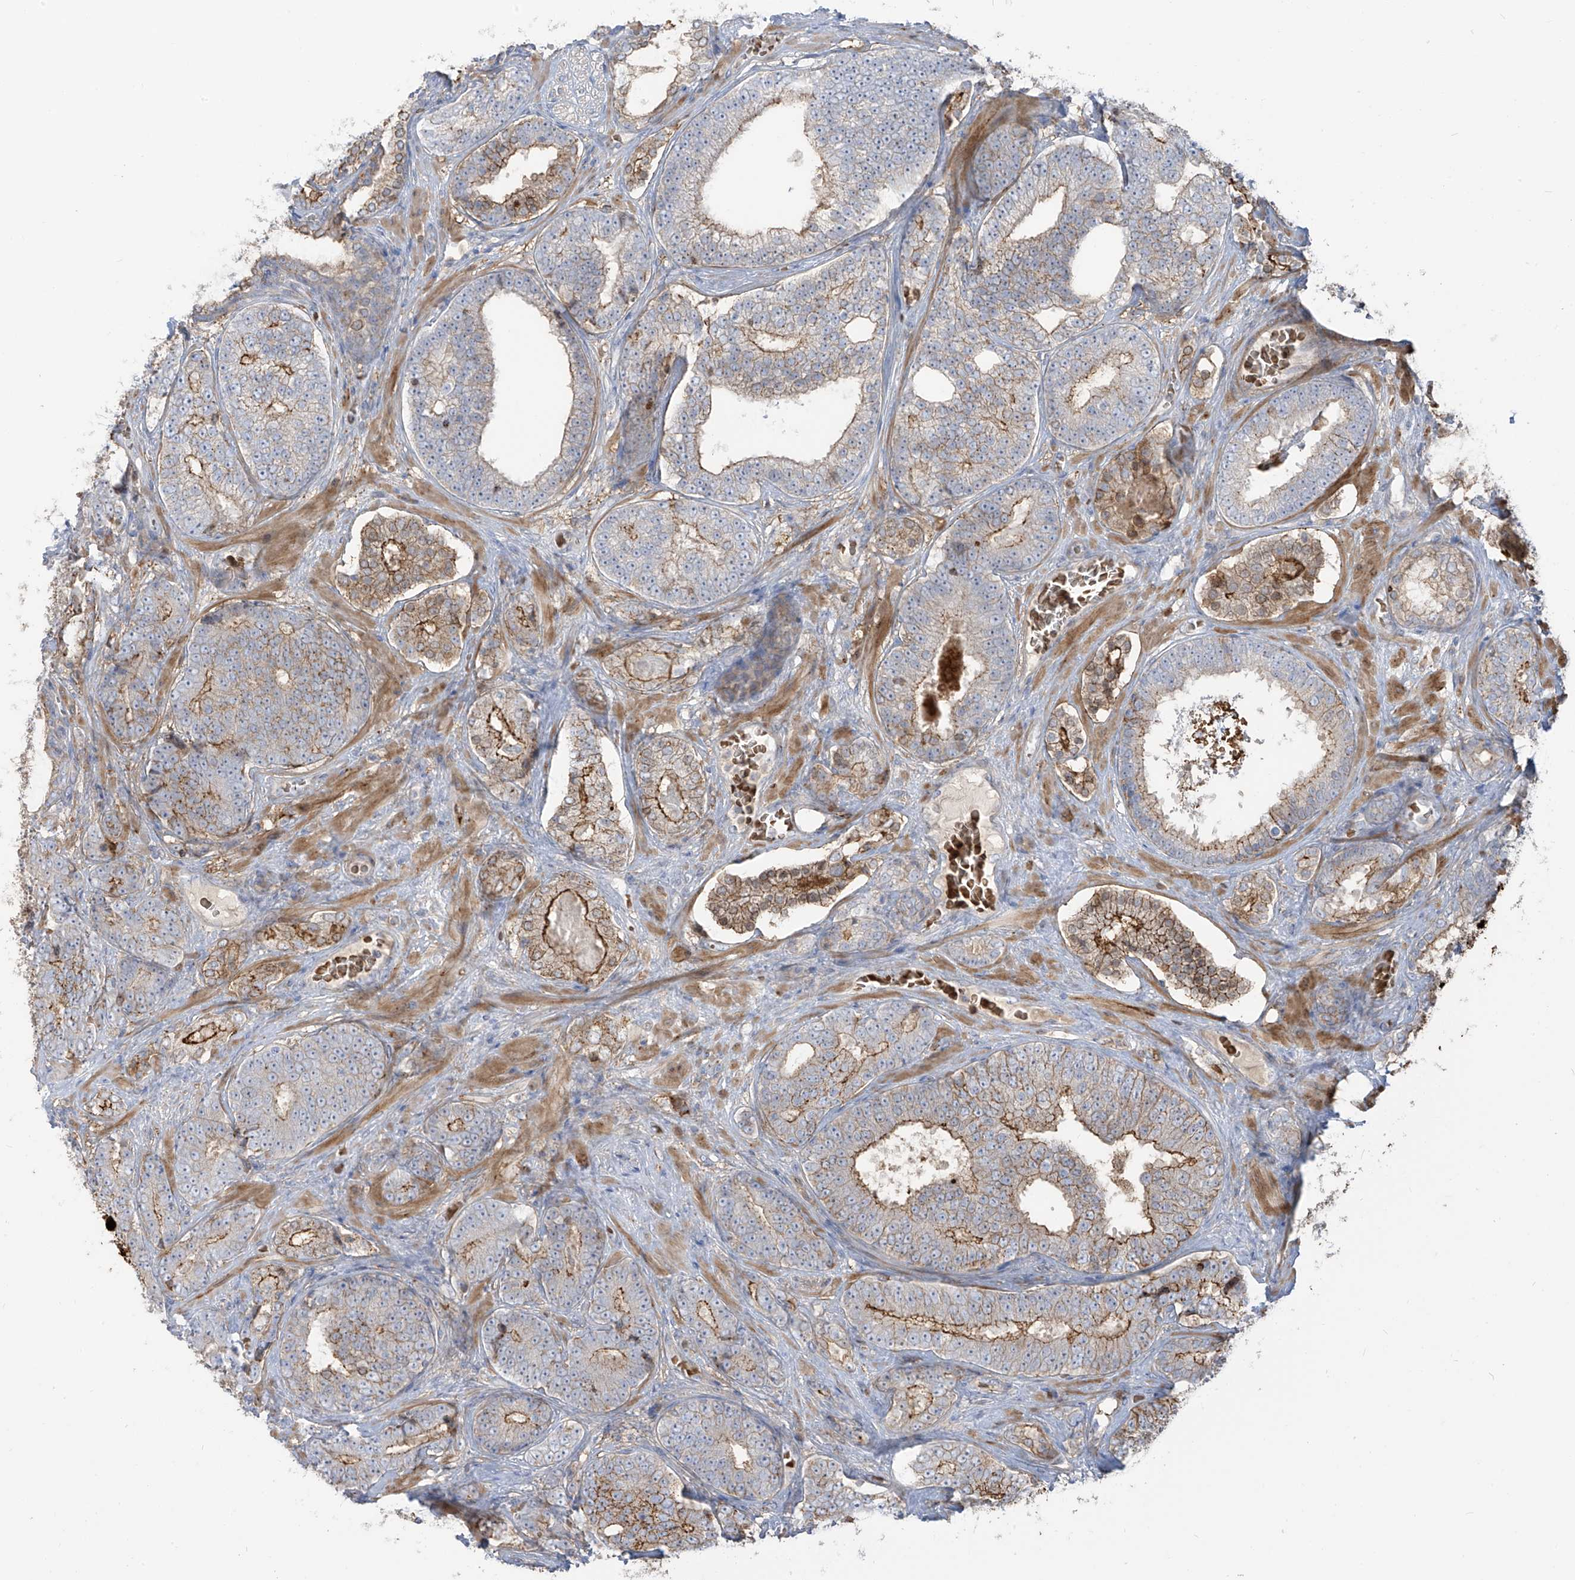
{"staining": {"intensity": "moderate", "quantity": "25%-75%", "location": "cytoplasmic/membranous"}, "tissue": "prostate cancer", "cell_type": "Tumor cells", "image_type": "cancer", "snomed": [{"axis": "morphology", "description": "Adenocarcinoma, High grade"}, {"axis": "topography", "description": "Prostate"}], "caption": "A micrograph of human prostate adenocarcinoma (high-grade) stained for a protein demonstrates moderate cytoplasmic/membranous brown staining in tumor cells.", "gene": "ZGRF1", "patient": {"sex": "male", "age": 60}}